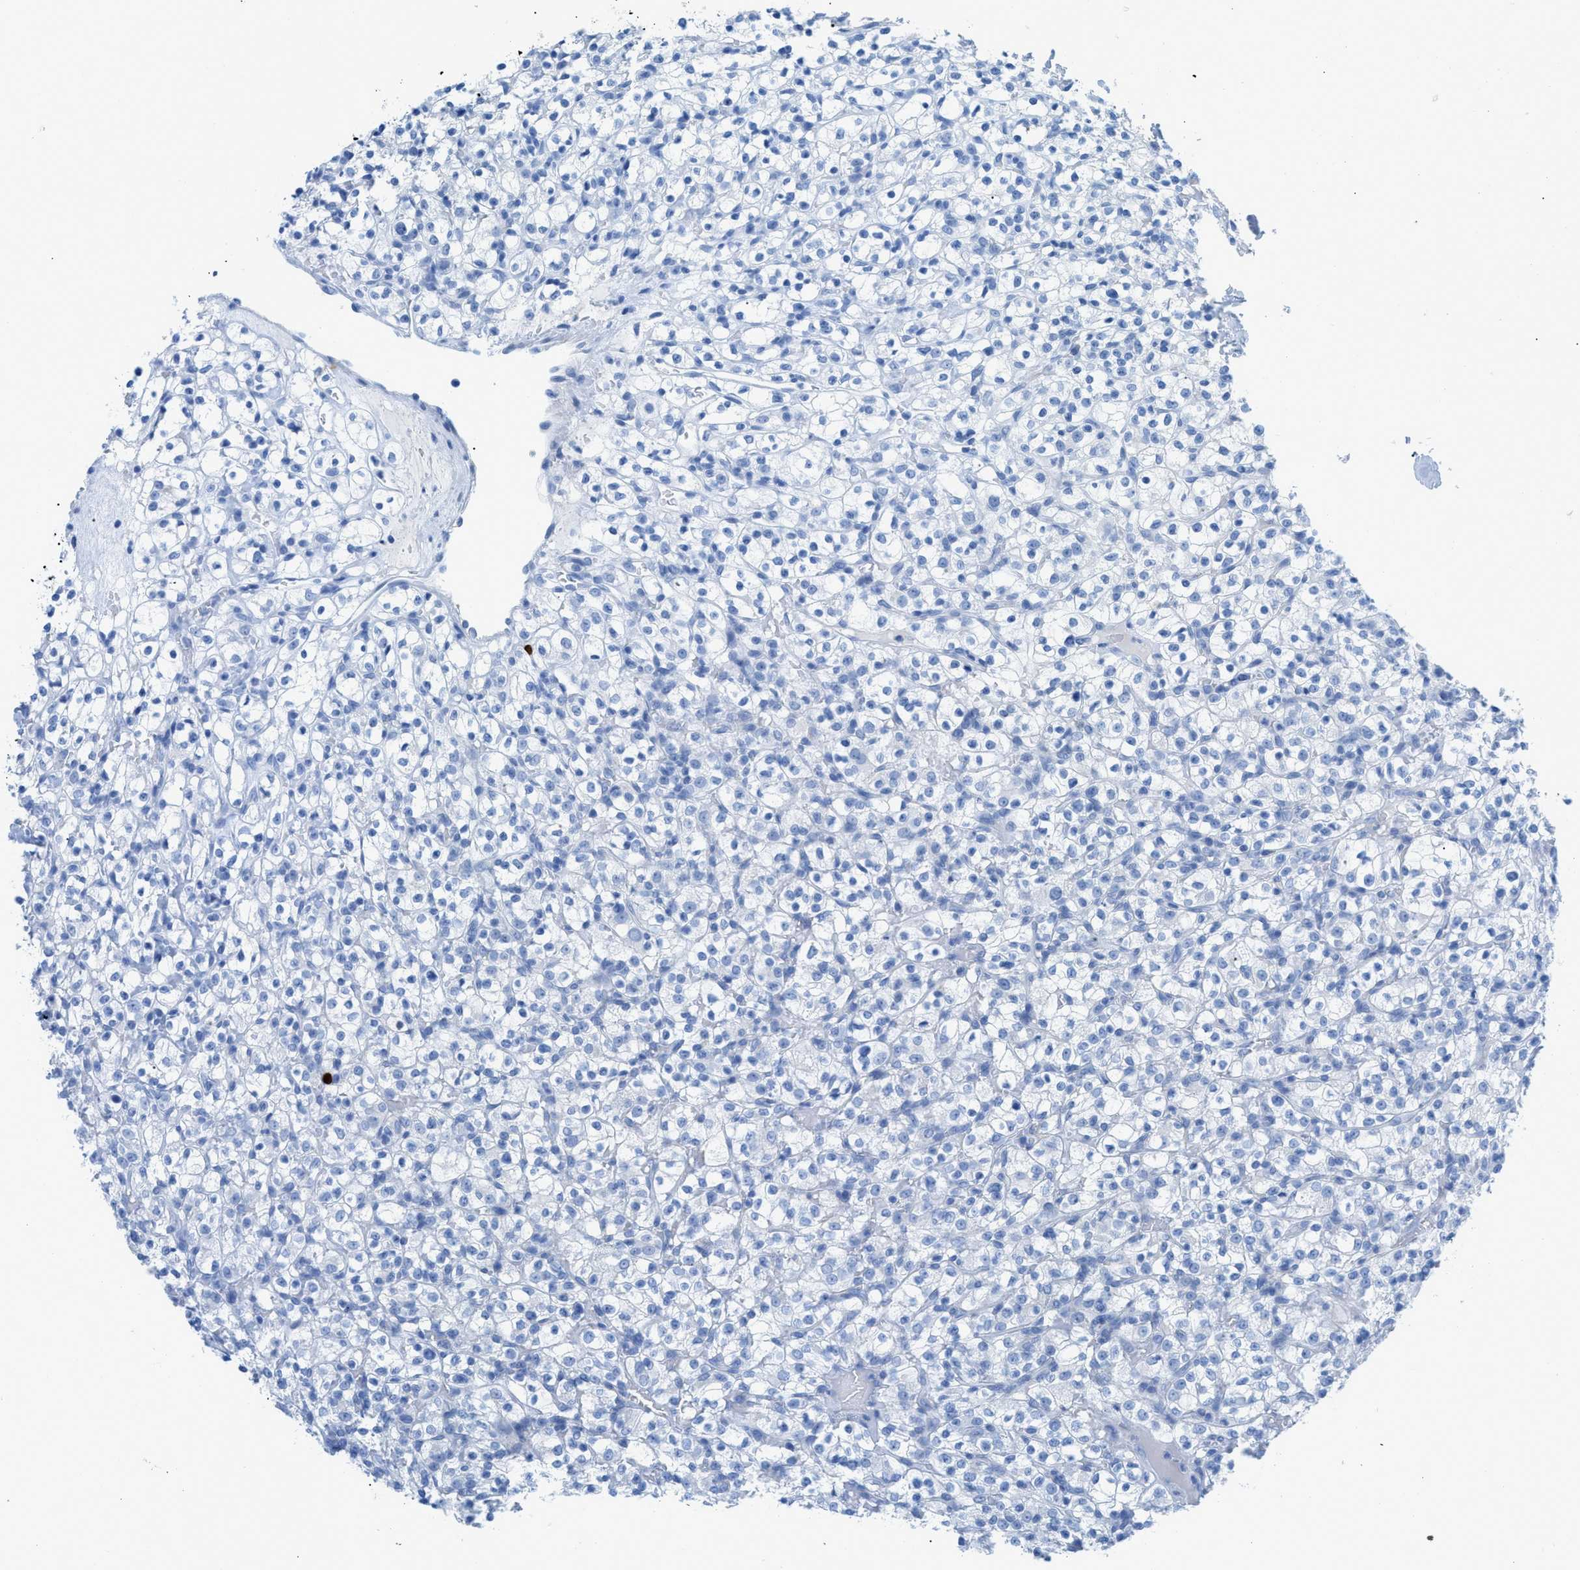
{"staining": {"intensity": "negative", "quantity": "none", "location": "none"}, "tissue": "renal cancer", "cell_type": "Tumor cells", "image_type": "cancer", "snomed": [{"axis": "morphology", "description": "Normal tissue, NOS"}, {"axis": "morphology", "description": "Adenocarcinoma, NOS"}, {"axis": "topography", "description": "Kidney"}], "caption": "Tumor cells show no significant positivity in renal adenocarcinoma.", "gene": "TCL1A", "patient": {"sex": "female", "age": 72}}